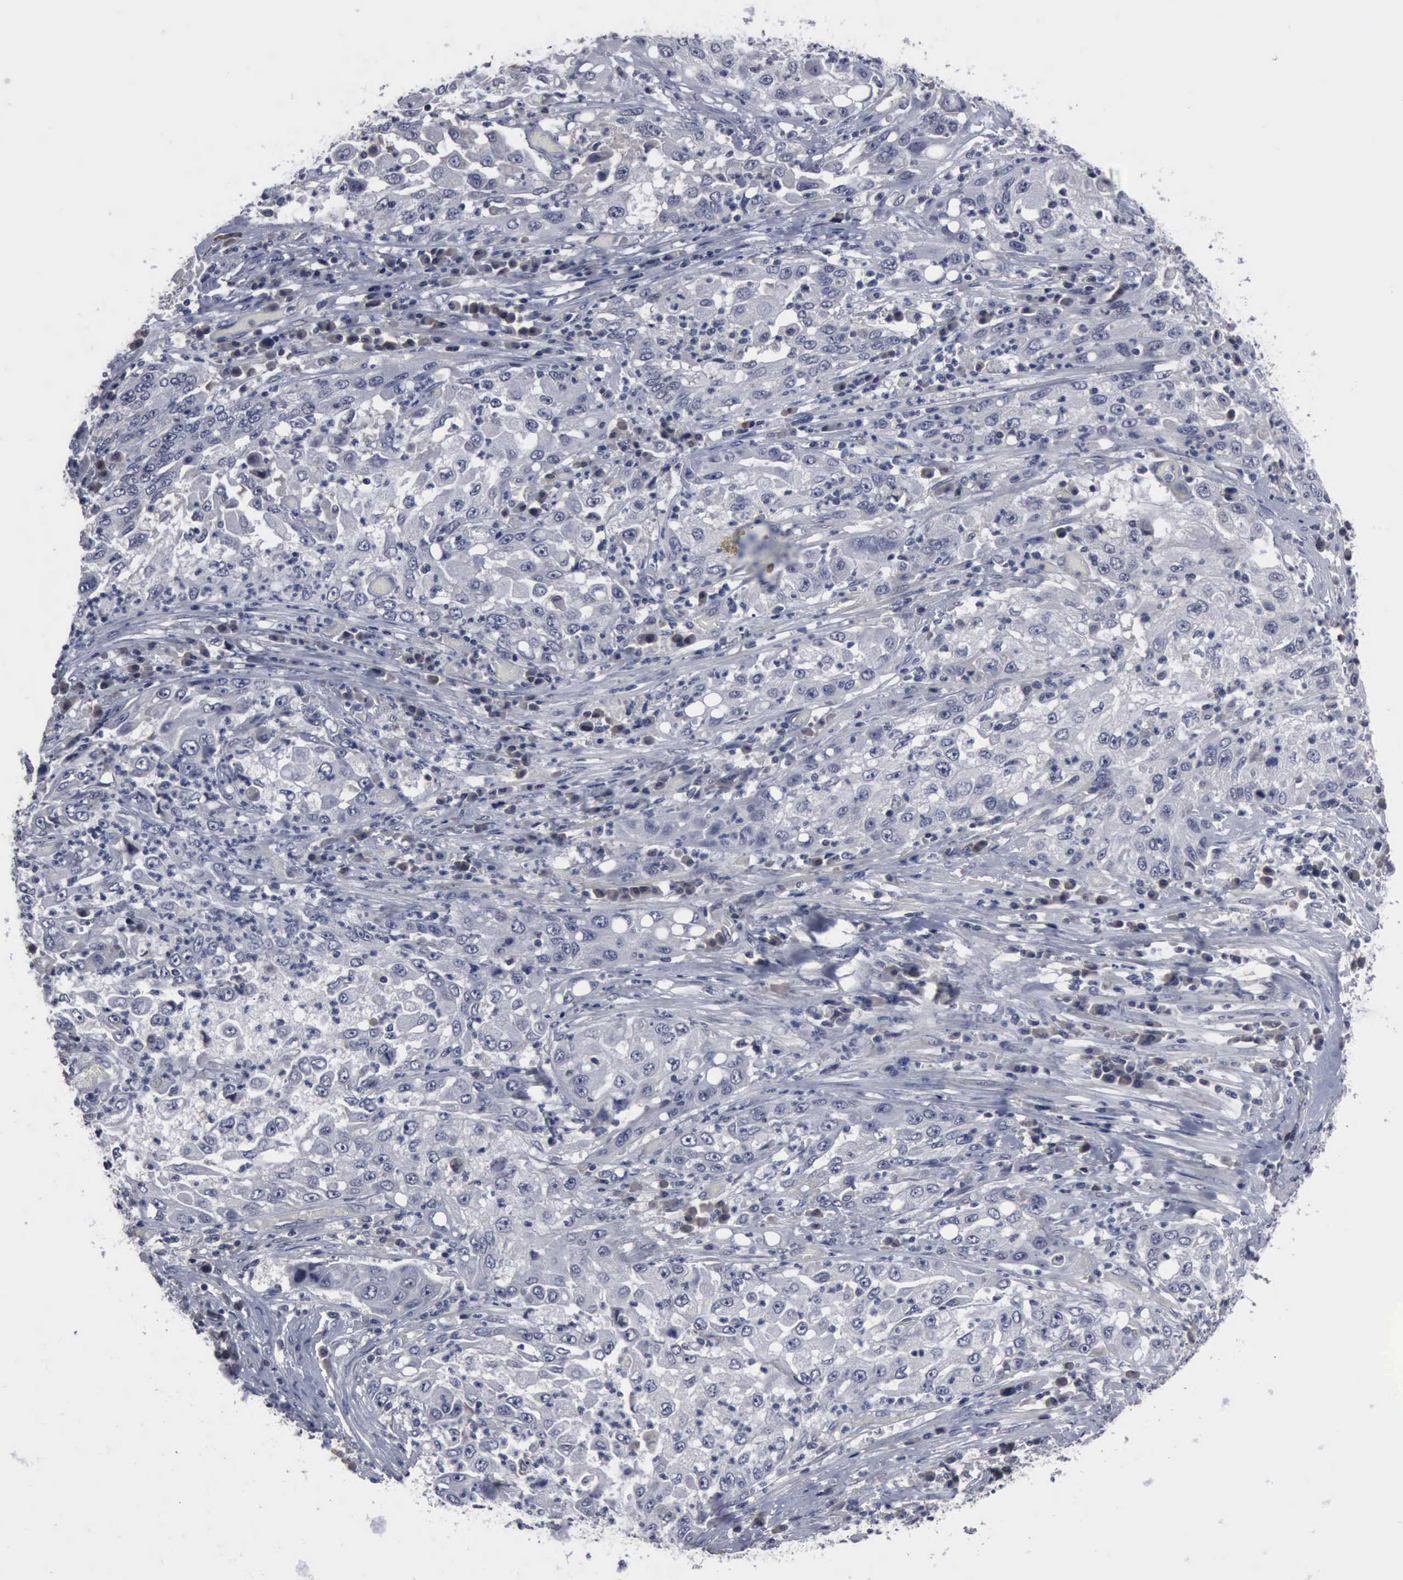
{"staining": {"intensity": "negative", "quantity": "none", "location": "none"}, "tissue": "cervical cancer", "cell_type": "Tumor cells", "image_type": "cancer", "snomed": [{"axis": "morphology", "description": "Squamous cell carcinoma, NOS"}, {"axis": "topography", "description": "Cervix"}], "caption": "Immunohistochemical staining of cervical squamous cell carcinoma reveals no significant staining in tumor cells.", "gene": "MYO18B", "patient": {"sex": "female", "age": 36}}